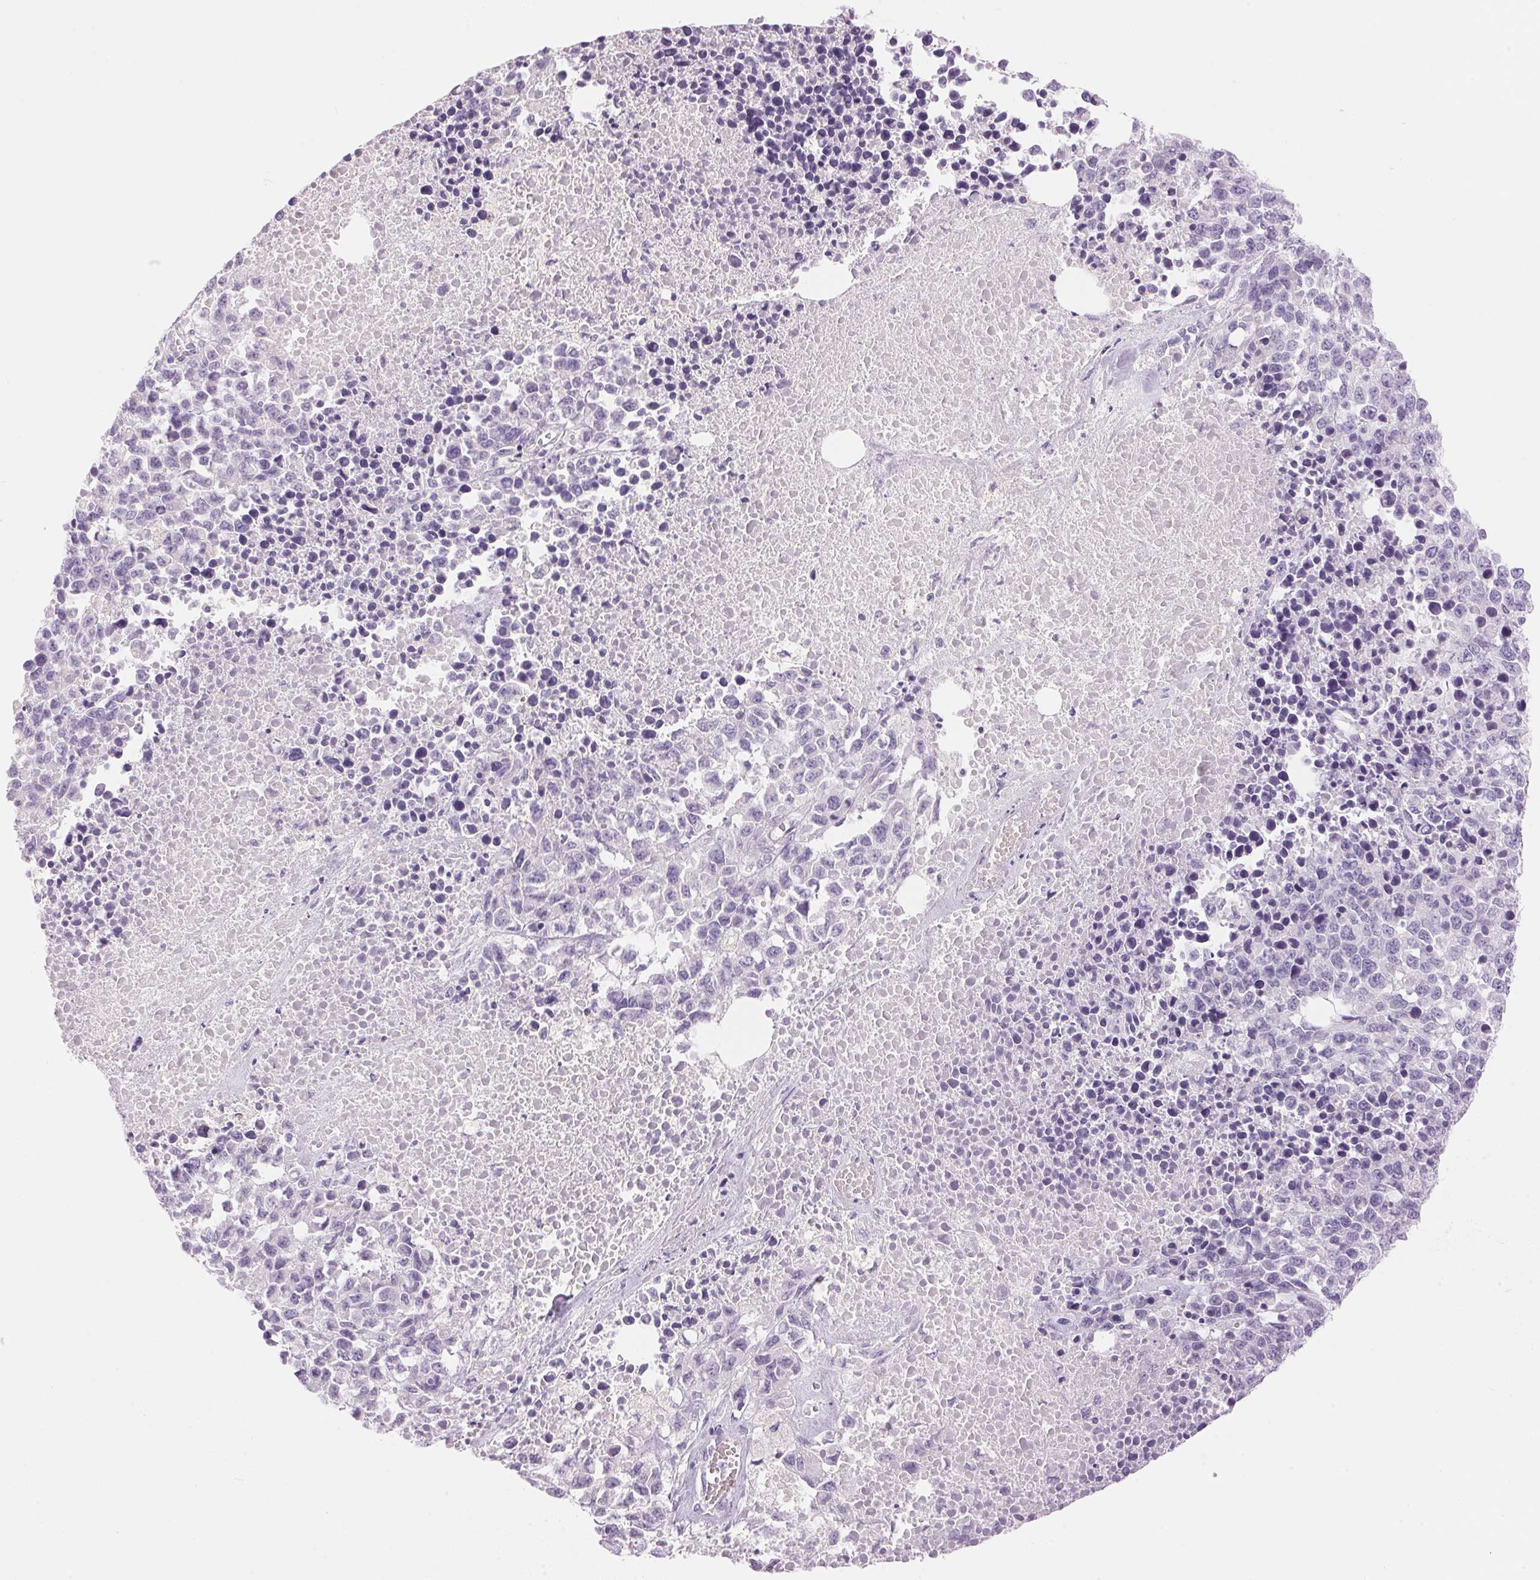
{"staining": {"intensity": "negative", "quantity": "none", "location": "none"}, "tissue": "melanoma", "cell_type": "Tumor cells", "image_type": "cancer", "snomed": [{"axis": "morphology", "description": "Malignant melanoma, Metastatic site"}, {"axis": "topography", "description": "Skin"}], "caption": "Immunohistochemistry (IHC) of human malignant melanoma (metastatic site) displays no staining in tumor cells.", "gene": "HSD17B2", "patient": {"sex": "male", "age": 84}}